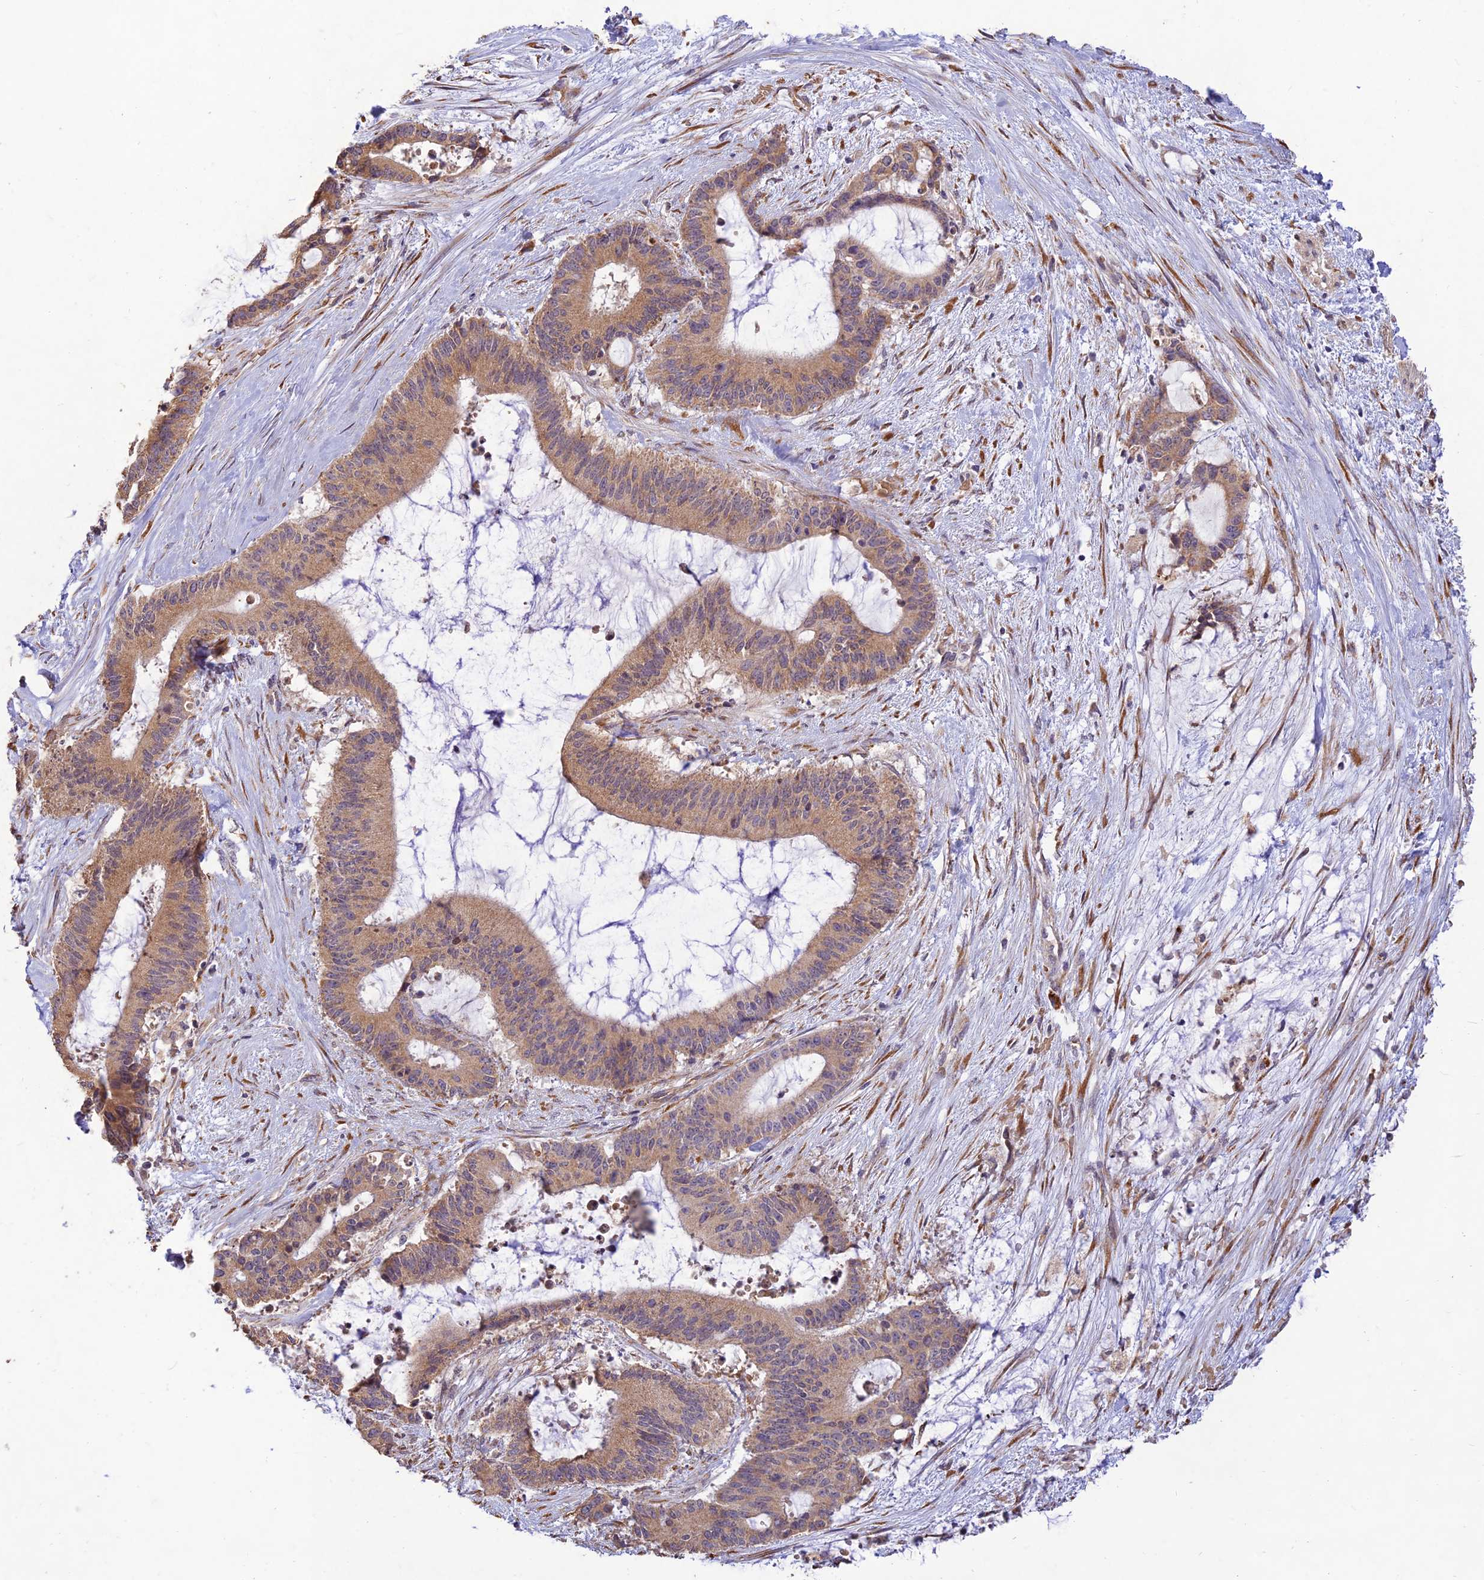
{"staining": {"intensity": "moderate", "quantity": ">75%", "location": "cytoplasmic/membranous"}, "tissue": "liver cancer", "cell_type": "Tumor cells", "image_type": "cancer", "snomed": [{"axis": "morphology", "description": "Normal tissue, NOS"}, {"axis": "morphology", "description": "Cholangiocarcinoma"}, {"axis": "topography", "description": "Liver"}, {"axis": "topography", "description": "Peripheral nerve tissue"}], "caption": "IHC image of neoplastic tissue: human liver cancer stained using IHC exhibits medium levels of moderate protein expression localized specifically in the cytoplasmic/membranous of tumor cells, appearing as a cytoplasmic/membranous brown color.", "gene": "PPP1R11", "patient": {"sex": "female", "age": 73}}